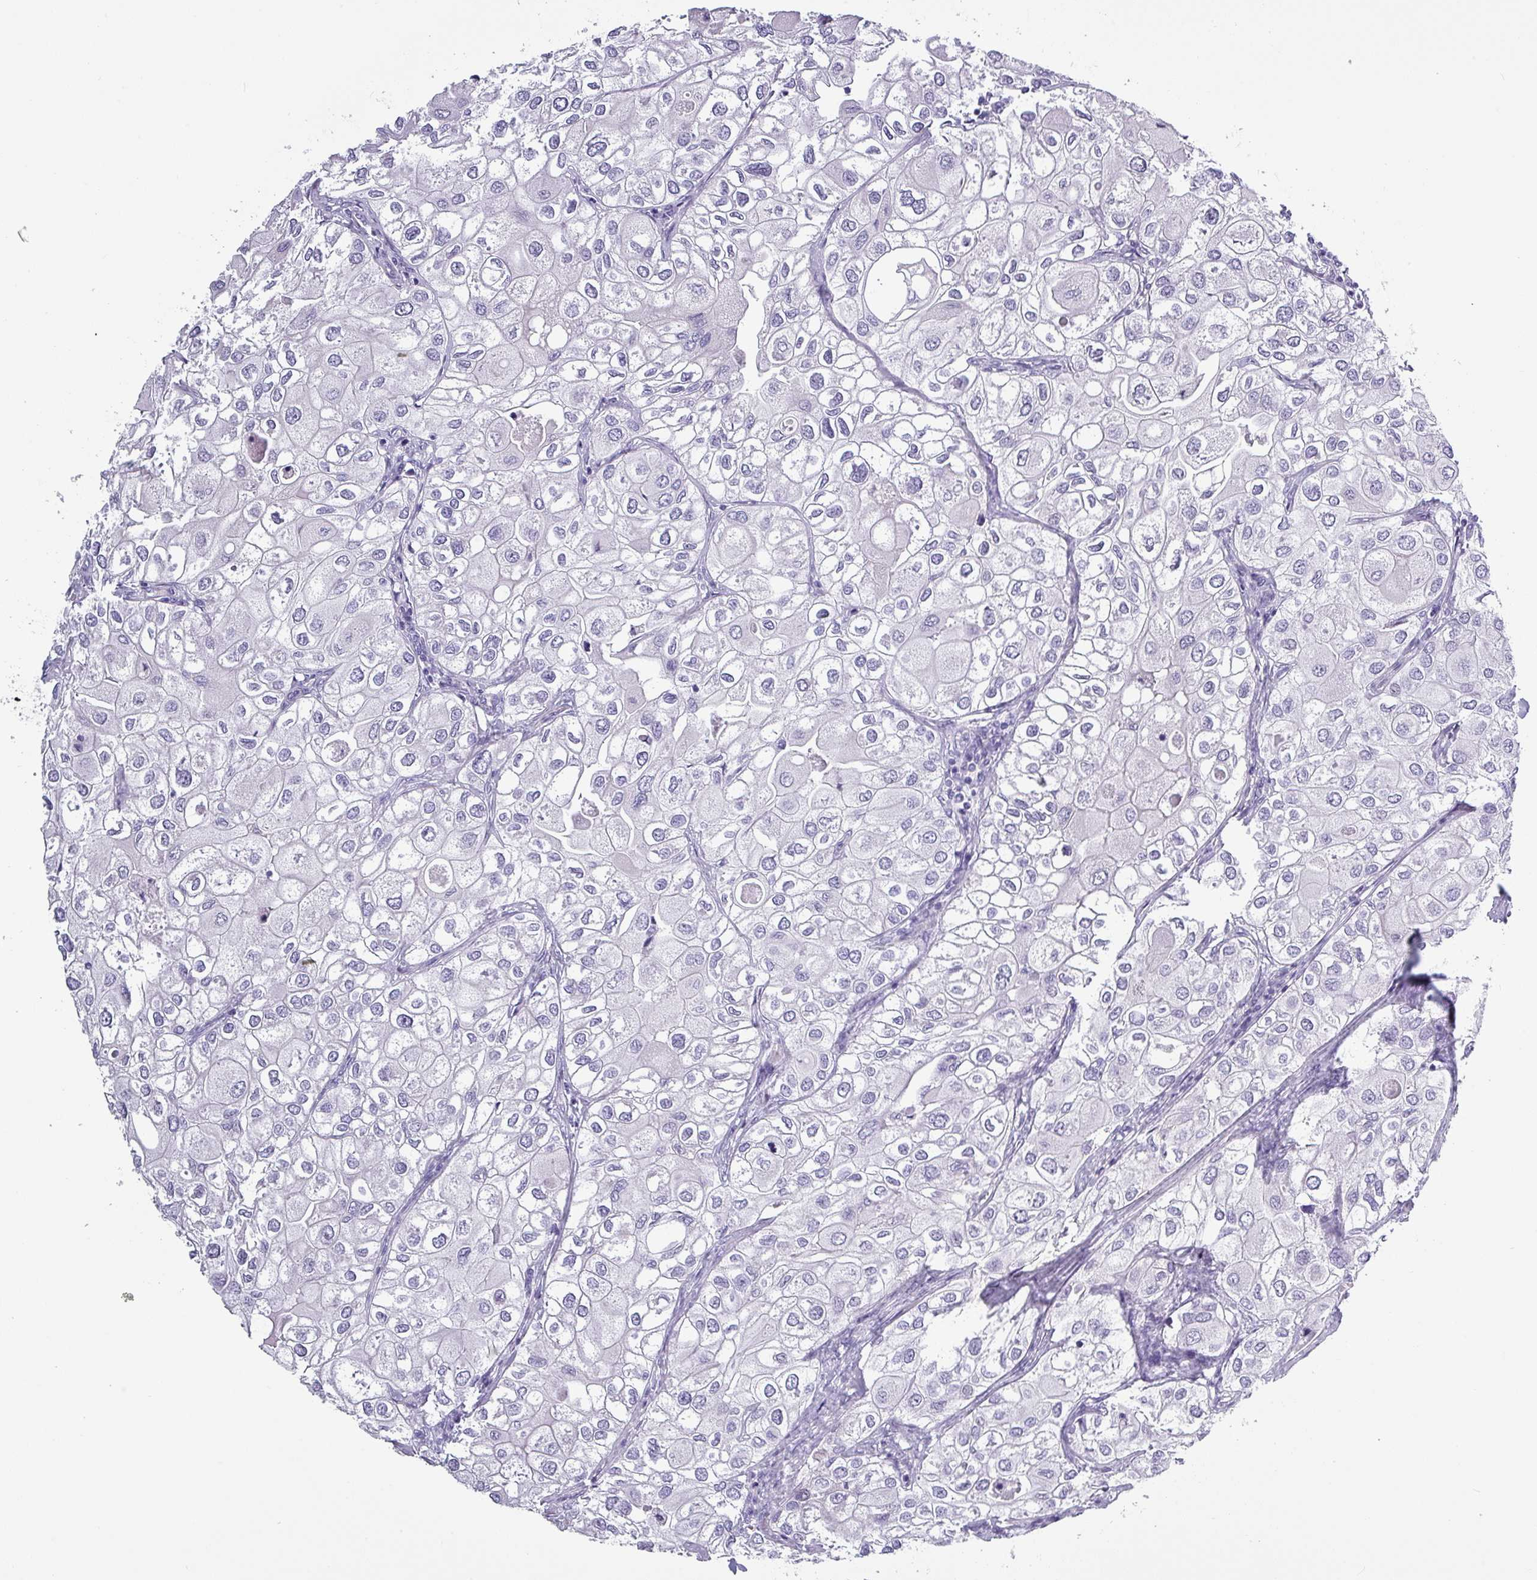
{"staining": {"intensity": "negative", "quantity": "none", "location": "none"}, "tissue": "urothelial cancer", "cell_type": "Tumor cells", "image_type": "cancer", "snomed": [{"axis": "morphology", "description": "Urothelial carcinoma, High grade"}, {"axis": "topography", "description": "Urinary bladder"}], "caption": "Urothelial carcinoma (high-grade) was stained to show a protein in brown. There is no significant staining in tumor cells.", "gene": "CRYBB2", "patient": {"sex": "male", "age": 64}}